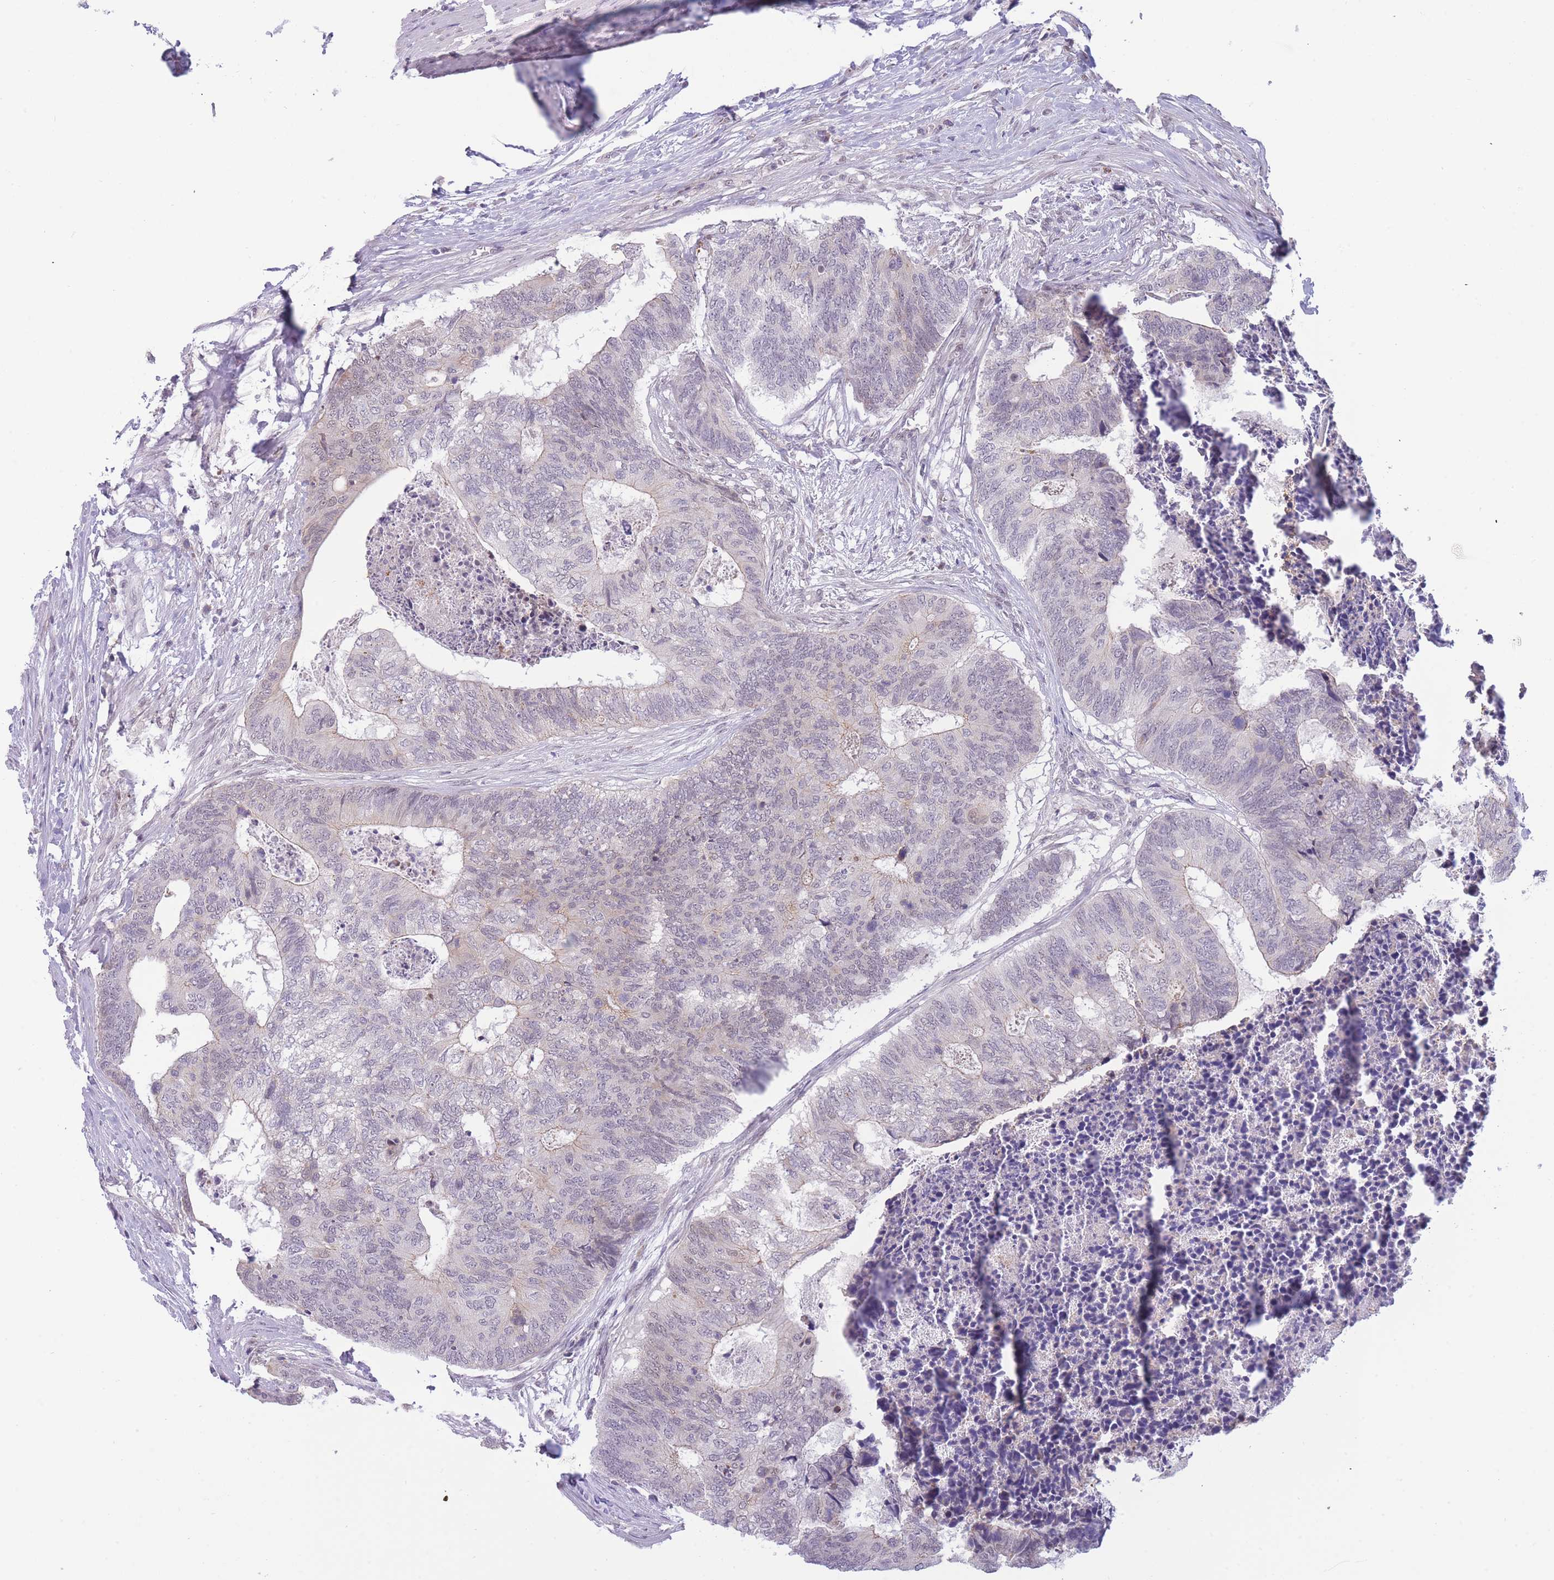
{"staining": {"intensity": "negative", "quantity": "none", "location": "none"}, "tissue": "colorectal cancer", "cell_type": "Tumor cells", "image_type": "cancer", "snomed": [{"axis": "morphology", "description": "Adenocarcinoma, NOS"}, {"axis": "topography", "description": "Colon"}], "caption": "There is no significant staining in tumor cells of colorectal adenocarcinoma.", "gene": "GOLGA6L25", "patient": {"sex": "female", "age": 67}}